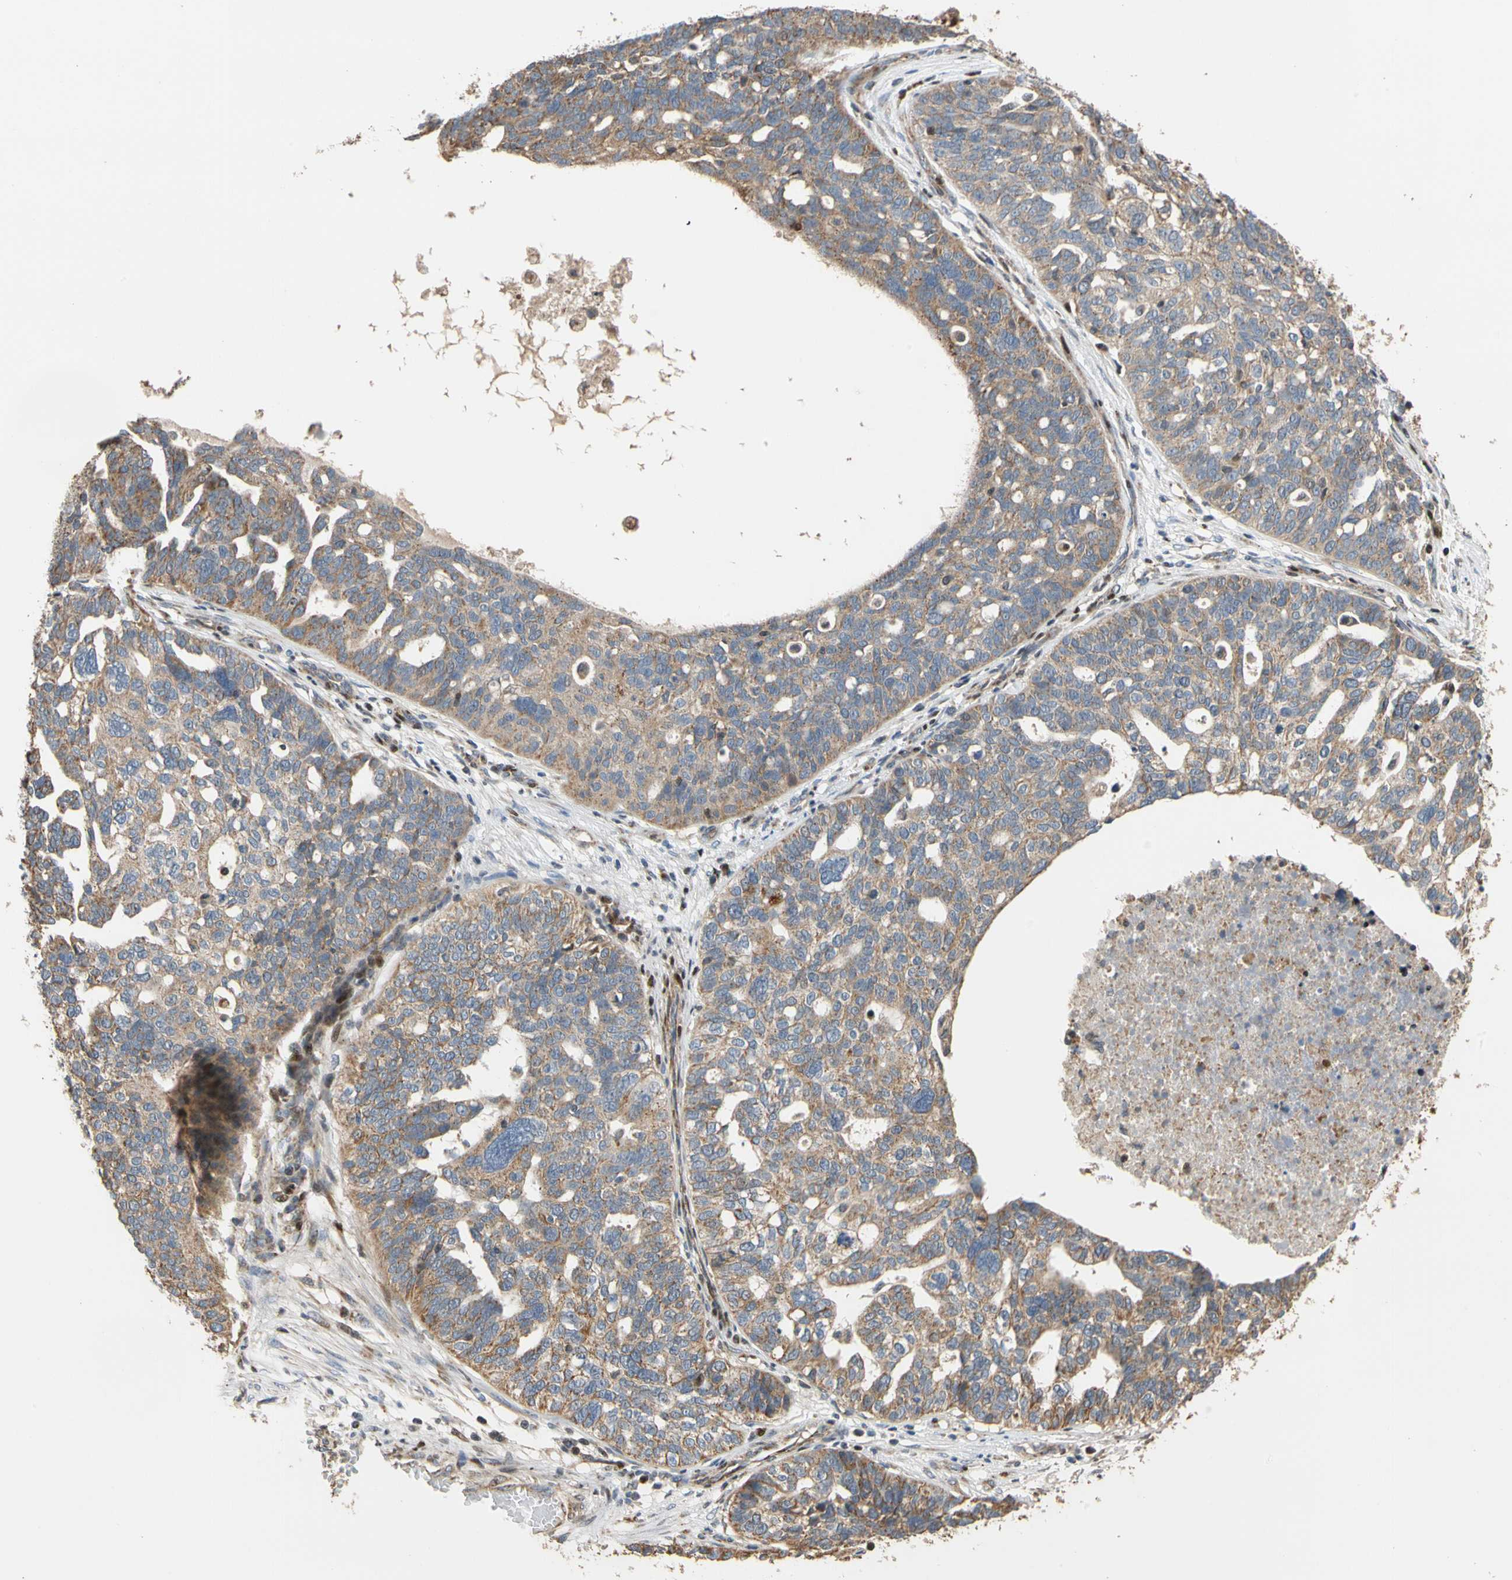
{"staining": {"intensity": "moderate", "quantity": ">75%", "location": "cytoplasmic/membranous"}, "tissue": "ovarian cancer", "cell_type": "Tumor cells", "image_type": "cancer", "snomed": [{"axis": "morphology", "description": "Cystadenocarcinoma, serous, NOS"}, {"axis": "topography", "description": "Ovary"}], "caption": "Protein expression analysis of human ovarian serous cystadenocarcinoma reveals moderate cytoplasmic/membranous staining in about >75% of tumor cells.", "gene": "IP6K2", "patient": {"sex": "female", "age": 59}}